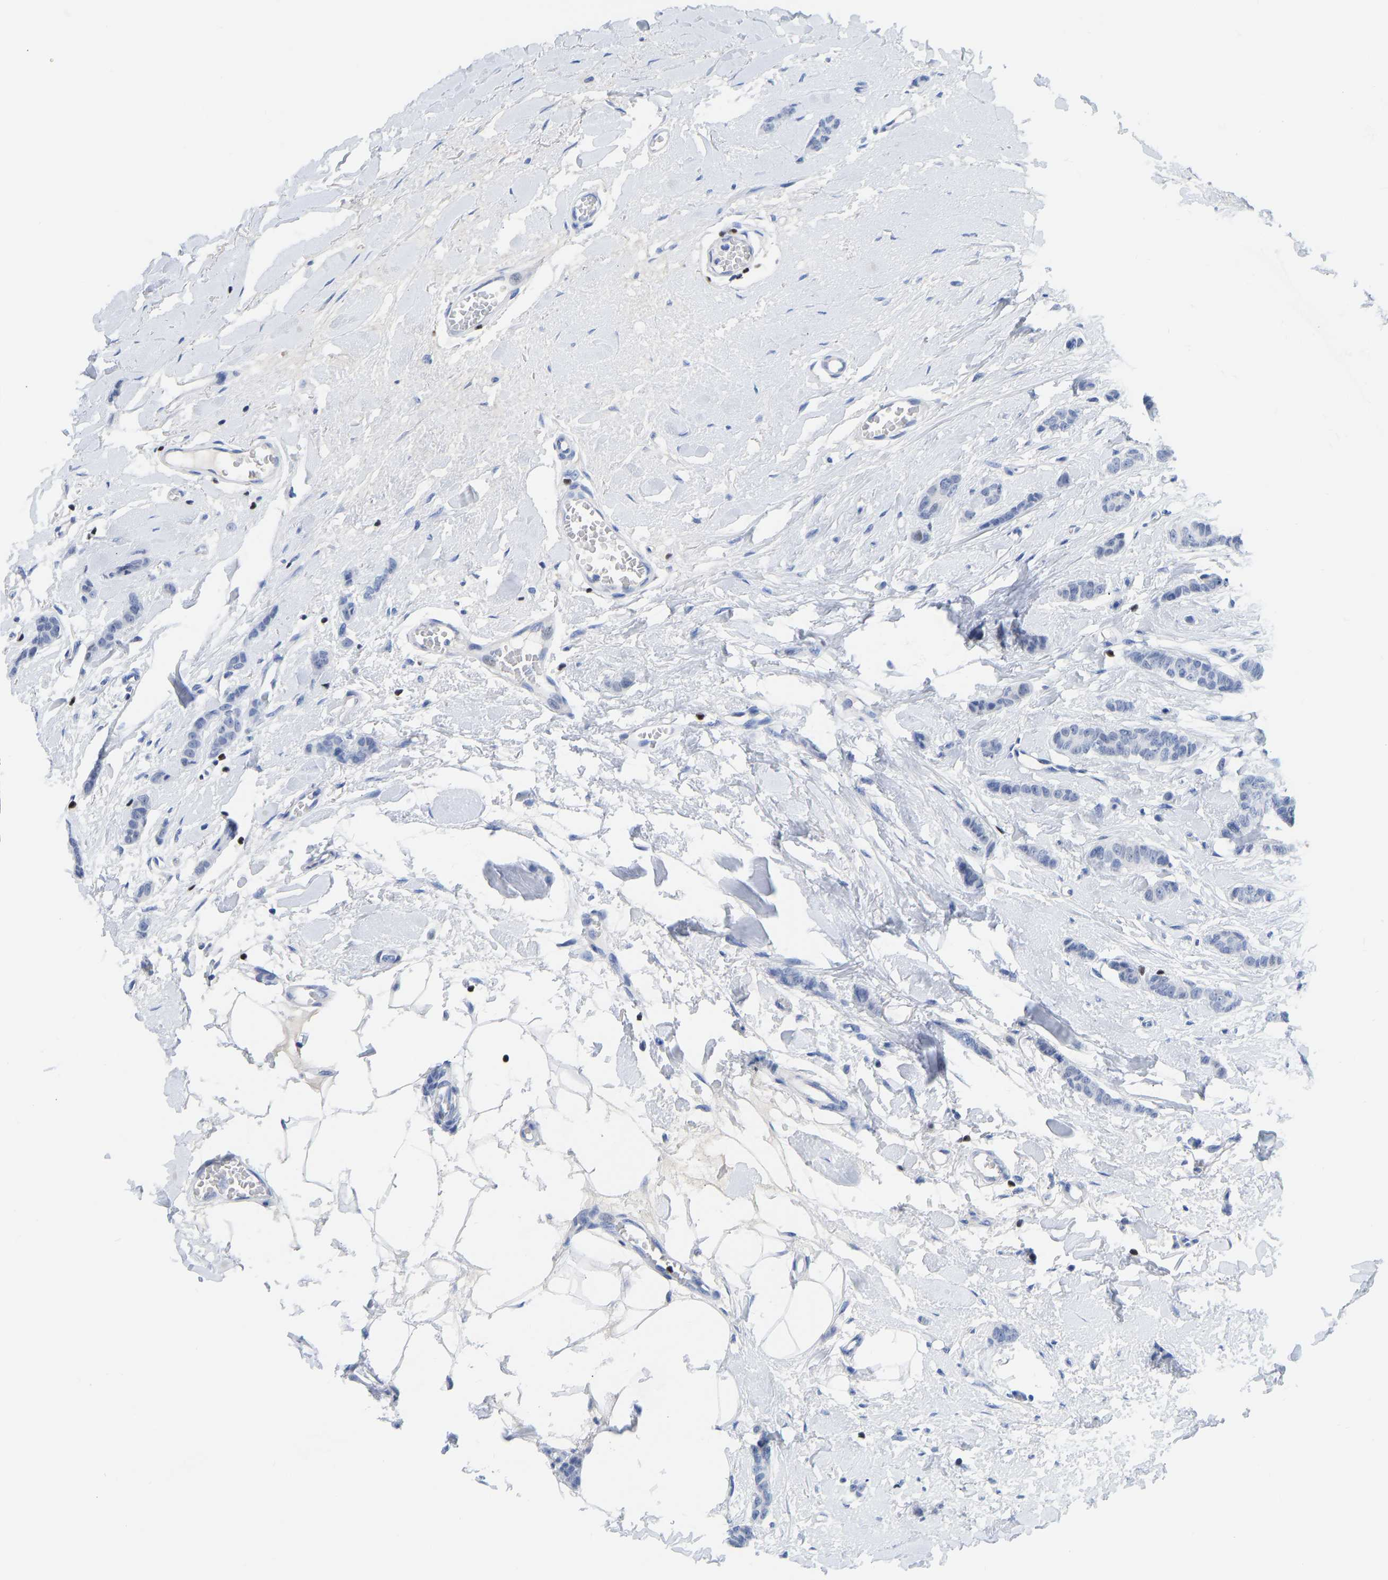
{"staining": {"intensity": "negative", "quantity": "none", "location": "none"}, "tissue": "breast cancer", "cell_type": "Tumor cells", "image_type": "cancer", "snomed": [{"axis": "morphology", "description": "Lobular carcinoma"}, {"axis": "topography", "description": "Skin"}, {"axis": "topography", "description": "Breast"}], "caption": "Tumor cells are negative for protein expression in human breast cancer (lobular carcinoma). (Stains: DAB (3,3'-diaminobenzidine) immunohistochemistry with hematoxylin counter stain, Microscopy: brightfield microscopy at high magnification).", "gene": "TCF7", "patient": {"sex": "female", "age": 46}}